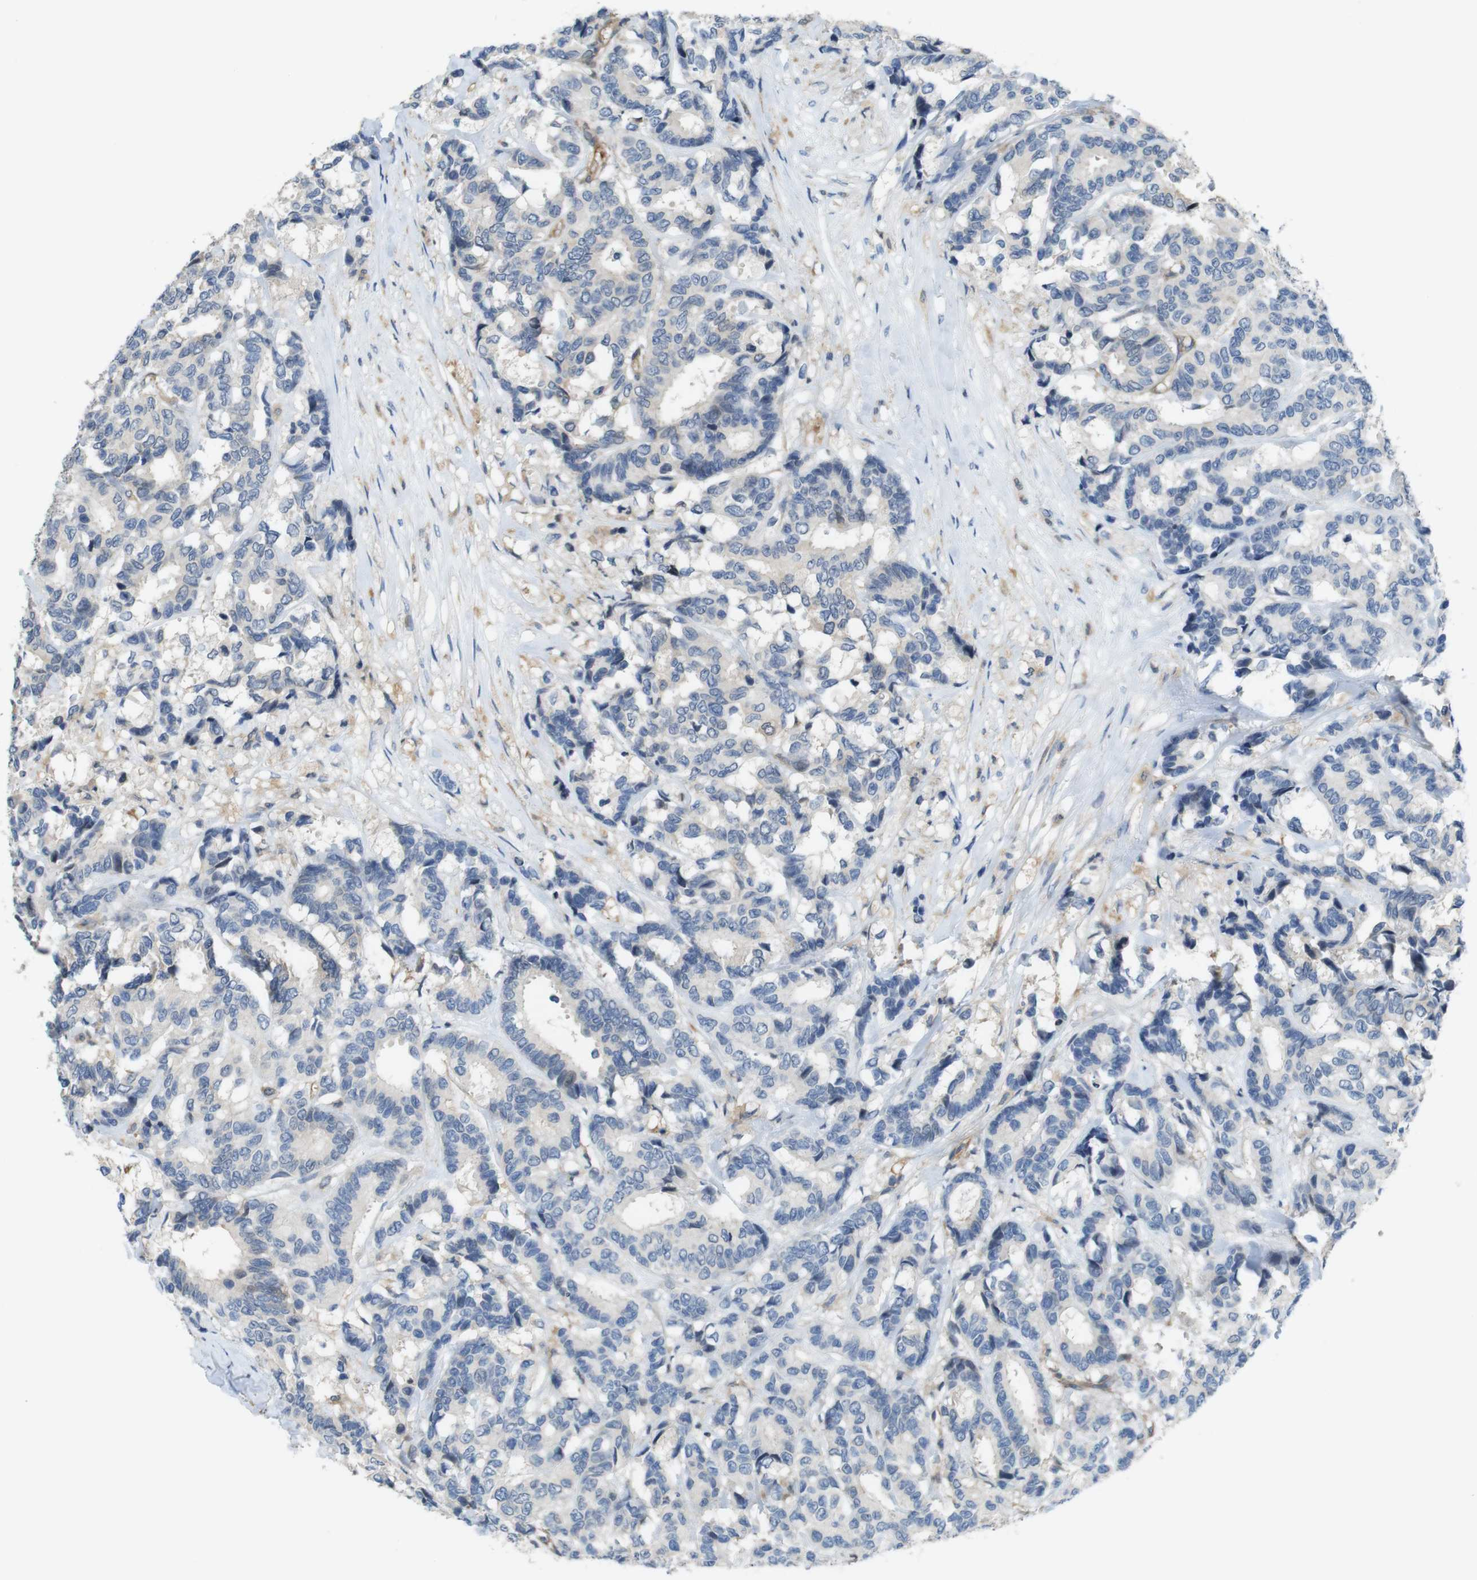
{"staining": {"intensity": "negative", "quantity": "none", "location": "none"}, "tissue": "breast cancer", "cell_type": "Tumor cells", "image_type": "cancer", "snomed": [{"axis": "morphology", "description": "Duct carcinoma"}, {"axis": "topography", "description": "Breast"}], "caption": "Breast cancer (intraductal carcinoma) was stained to show a protein in brown. There is no significant expression in tumor cells.", "gene": "PCDH10", "patient": {"sex": "female", "age": 87}}